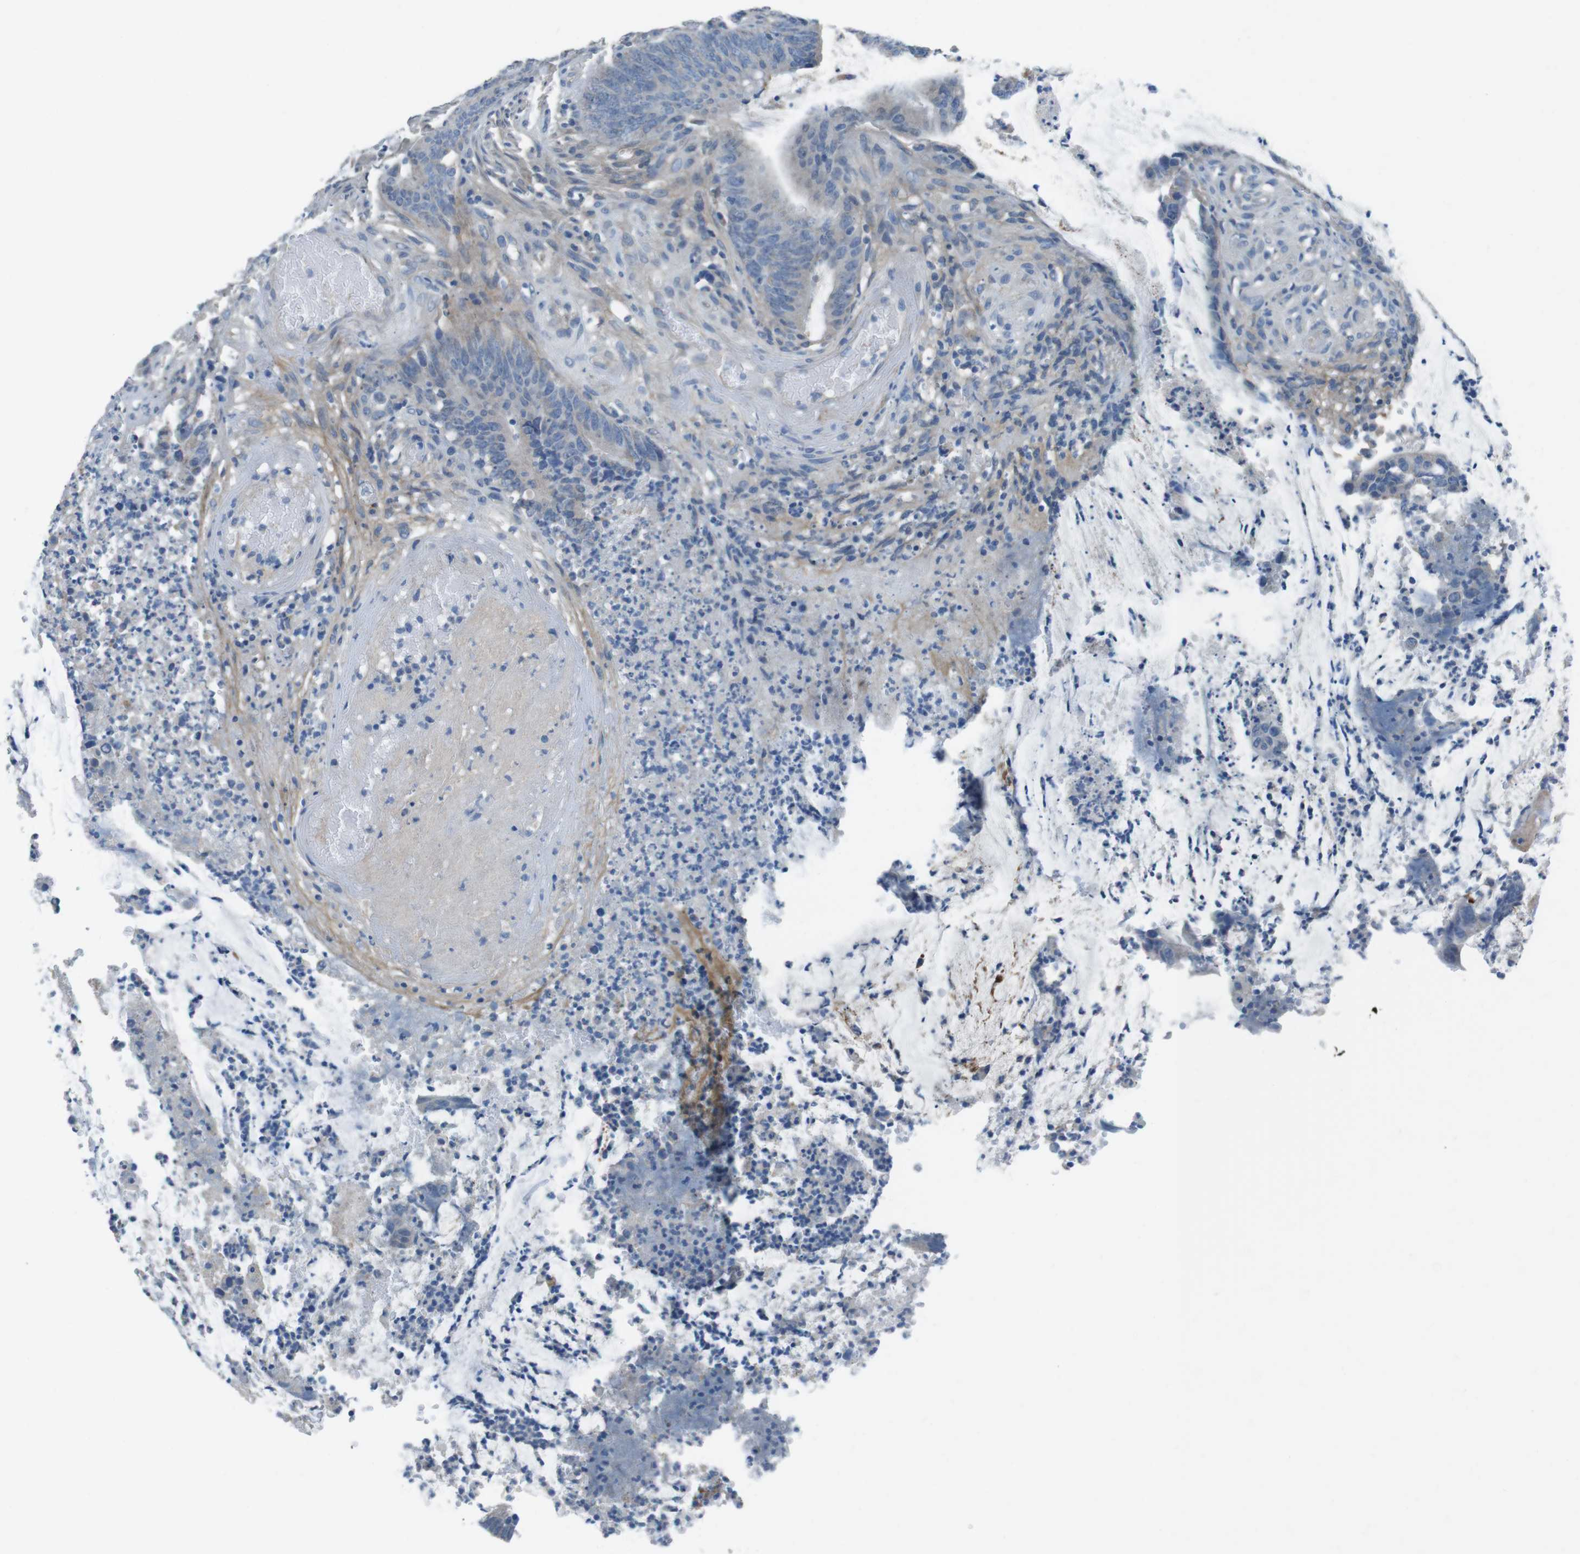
{"staining": {"intensity": "negative", "quantity": "none", "location": "none"}, "tissue": "colorectal cancer", "cell_type": "Tumor cells", "image_type": "cancer", "snomed": [{"axis": "morphology", "description": "Adenocarcinoma, NOS"}, {"axis": "topography", "description": "Rectum"}], "caption": "IHC photomicrograph of colorectal cancer (adenocarcinoma) stained for a protein (brown), which displays no staining in tumor cells. (DAB immunohistochemistry (IHC) with hematoxylin counter stain).", "gene": "CYP2C8", "patient": {"sex": "female", "age": 66}}